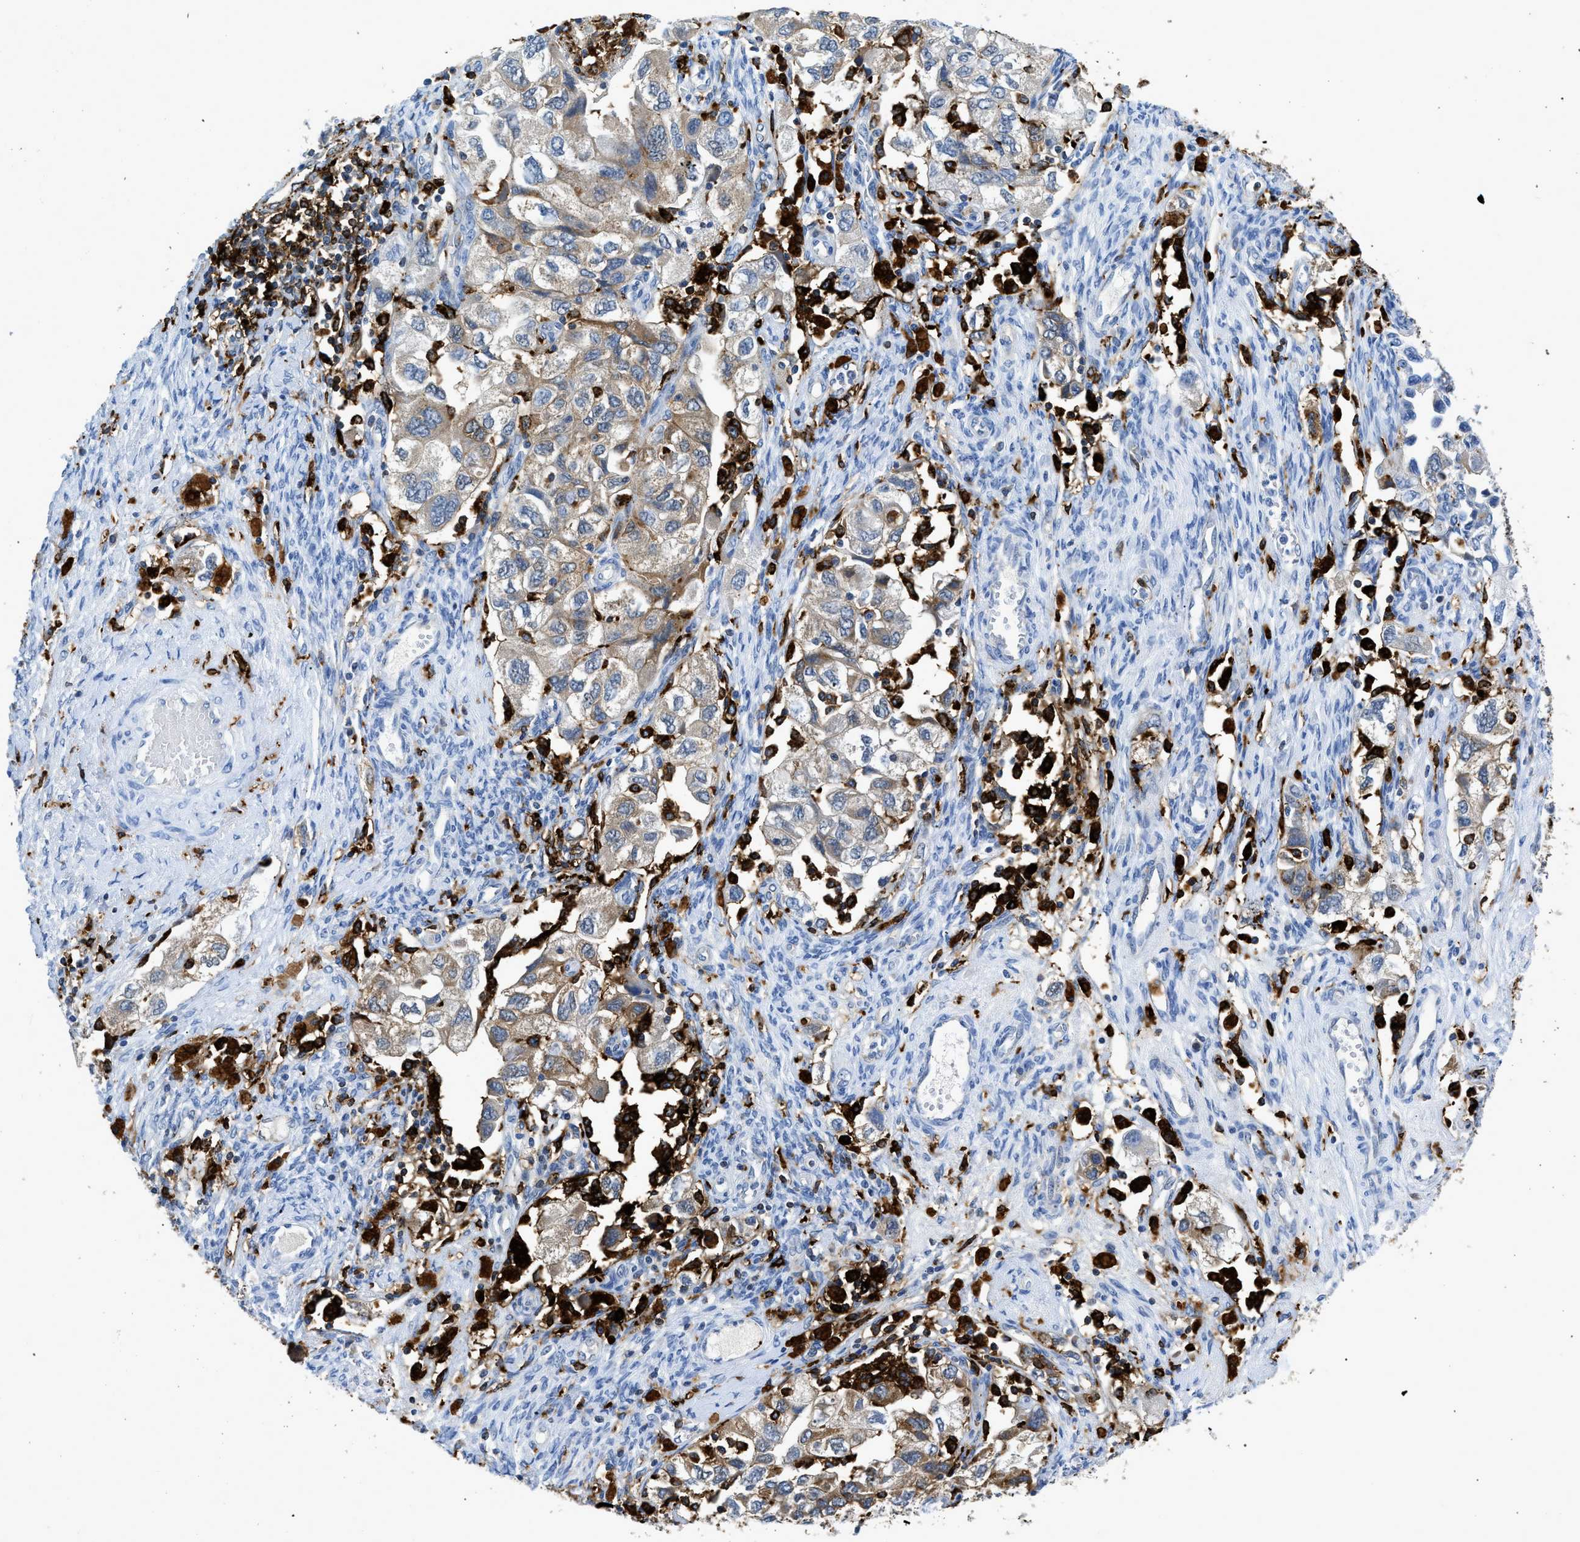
{"staining": {"intensity": "moderate", "quantity": ">75%", "location": "cytoplasmic/membranous"}, "tissue": "ovarian cancer", "cell_type": "Tumor cells", "image_type": "cancer", "snomed": [{"axis": "morphology", "description": "Carcinoma, NOS"}, {"axis": "morphology", "description": "Cystadenocarcinoma, serous, NOS"}, {"axis": "topography", "description": "Ovary"}], "caption": "Tumor cells demonstrate moderate cytoplasmic/membranous staining in about >75% of cells in ovarian cancer (serous cystadenocarcinoma).", "gene": "CD226", "patient": {"sex": "female", "age": 69}}